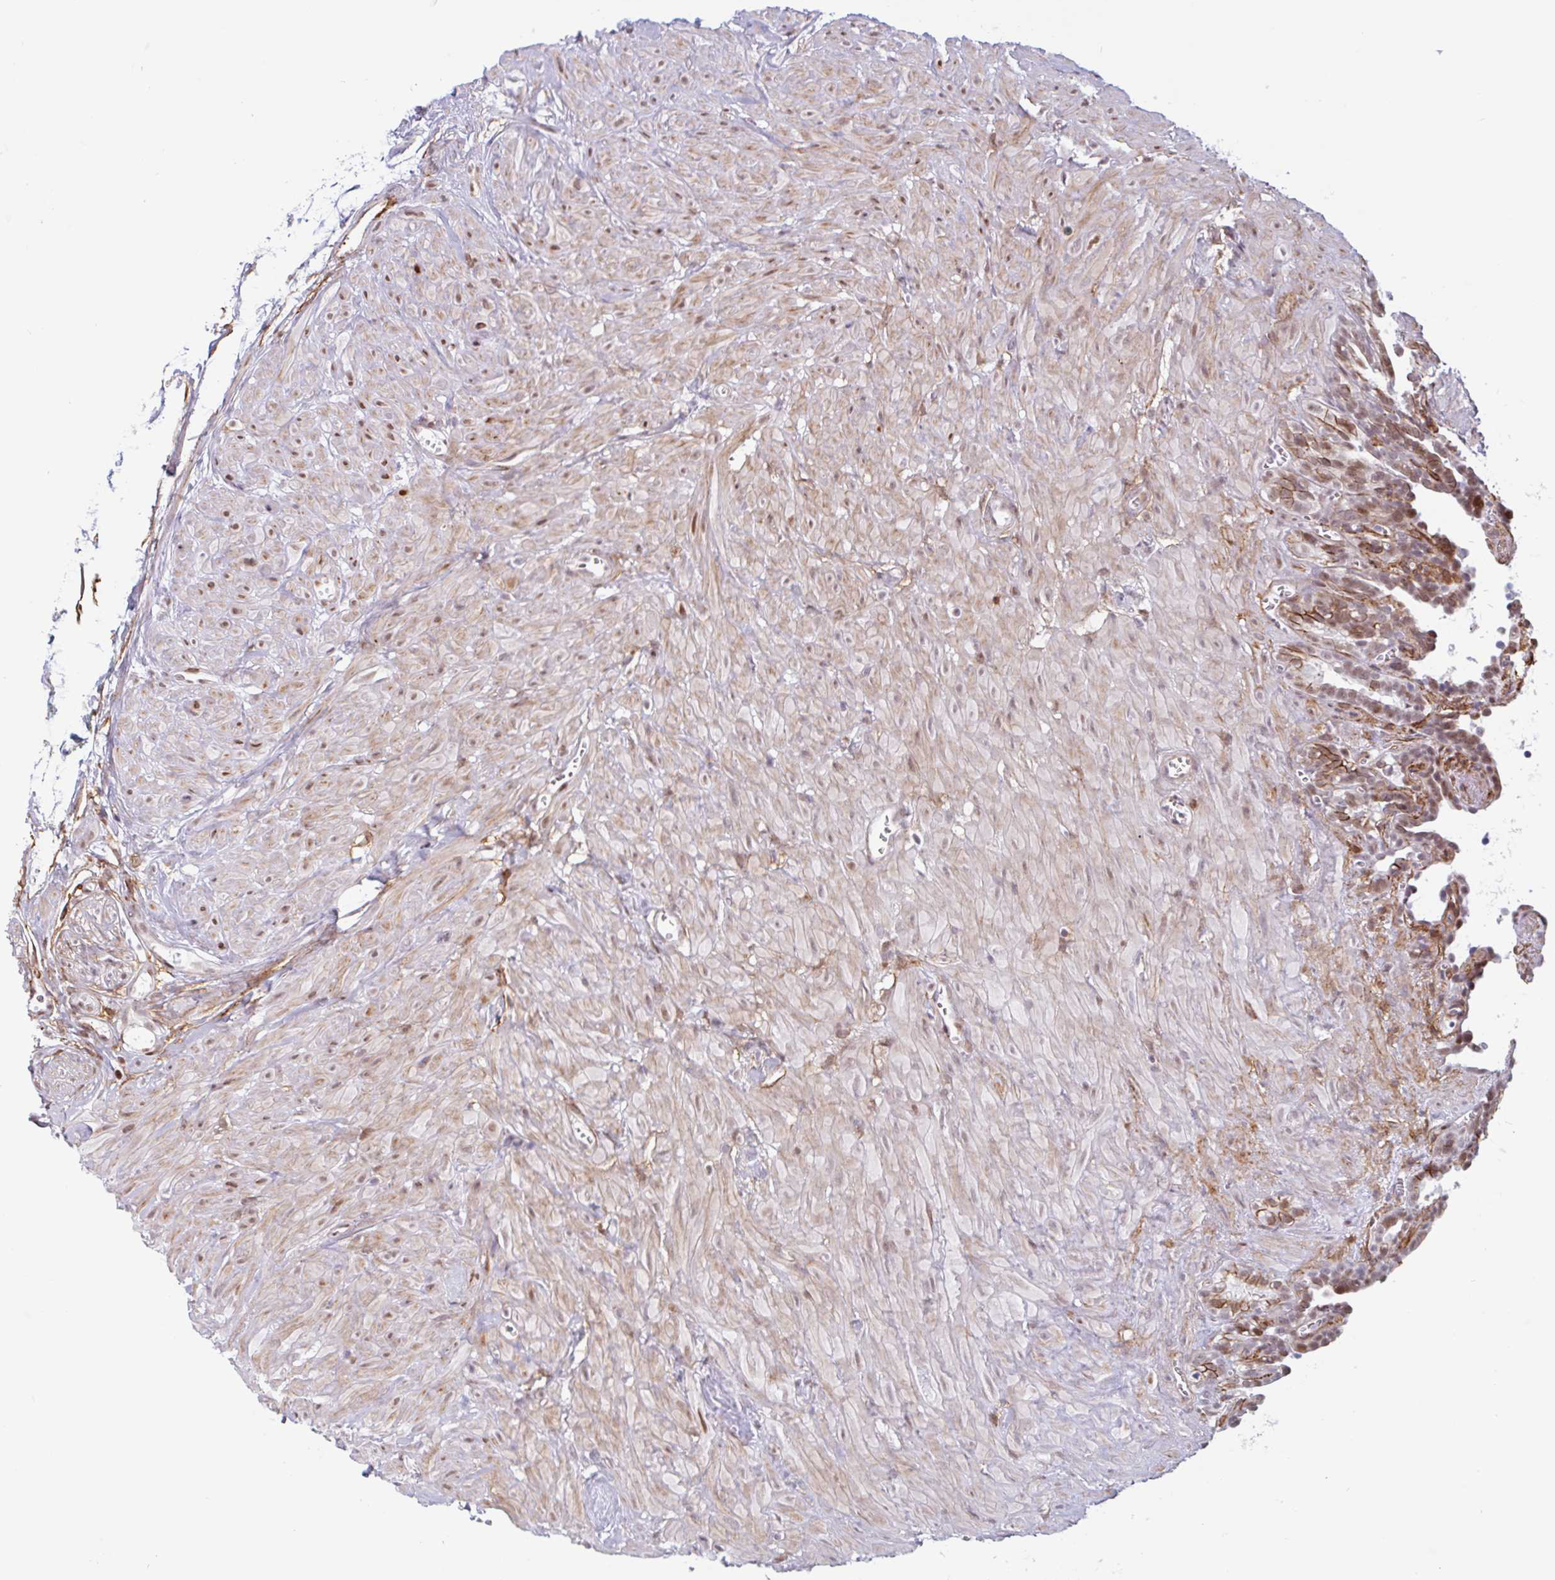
{"staining": {"intensity": "moderate", "quantity": ">75%", "location": "cytoplasmic/membranous,nuclear"}, "tissue": "seminal vesicle", "cell_type": "Glandular cells", "image_type": "normal", "snomed": [{"axis": "morphology", "description": "Normal tissue, NOS"}, {"axis": "topography", "description": "Seminal veicle"}], "caption": "A photomicrograph of seminal vesicle stained for a protein exhibits moderate cytoplasmic/membranous,nuclear brown staining in glandular cells.", "gene": "TMEM119", "patient": {"sex": "male", "age": 76}}